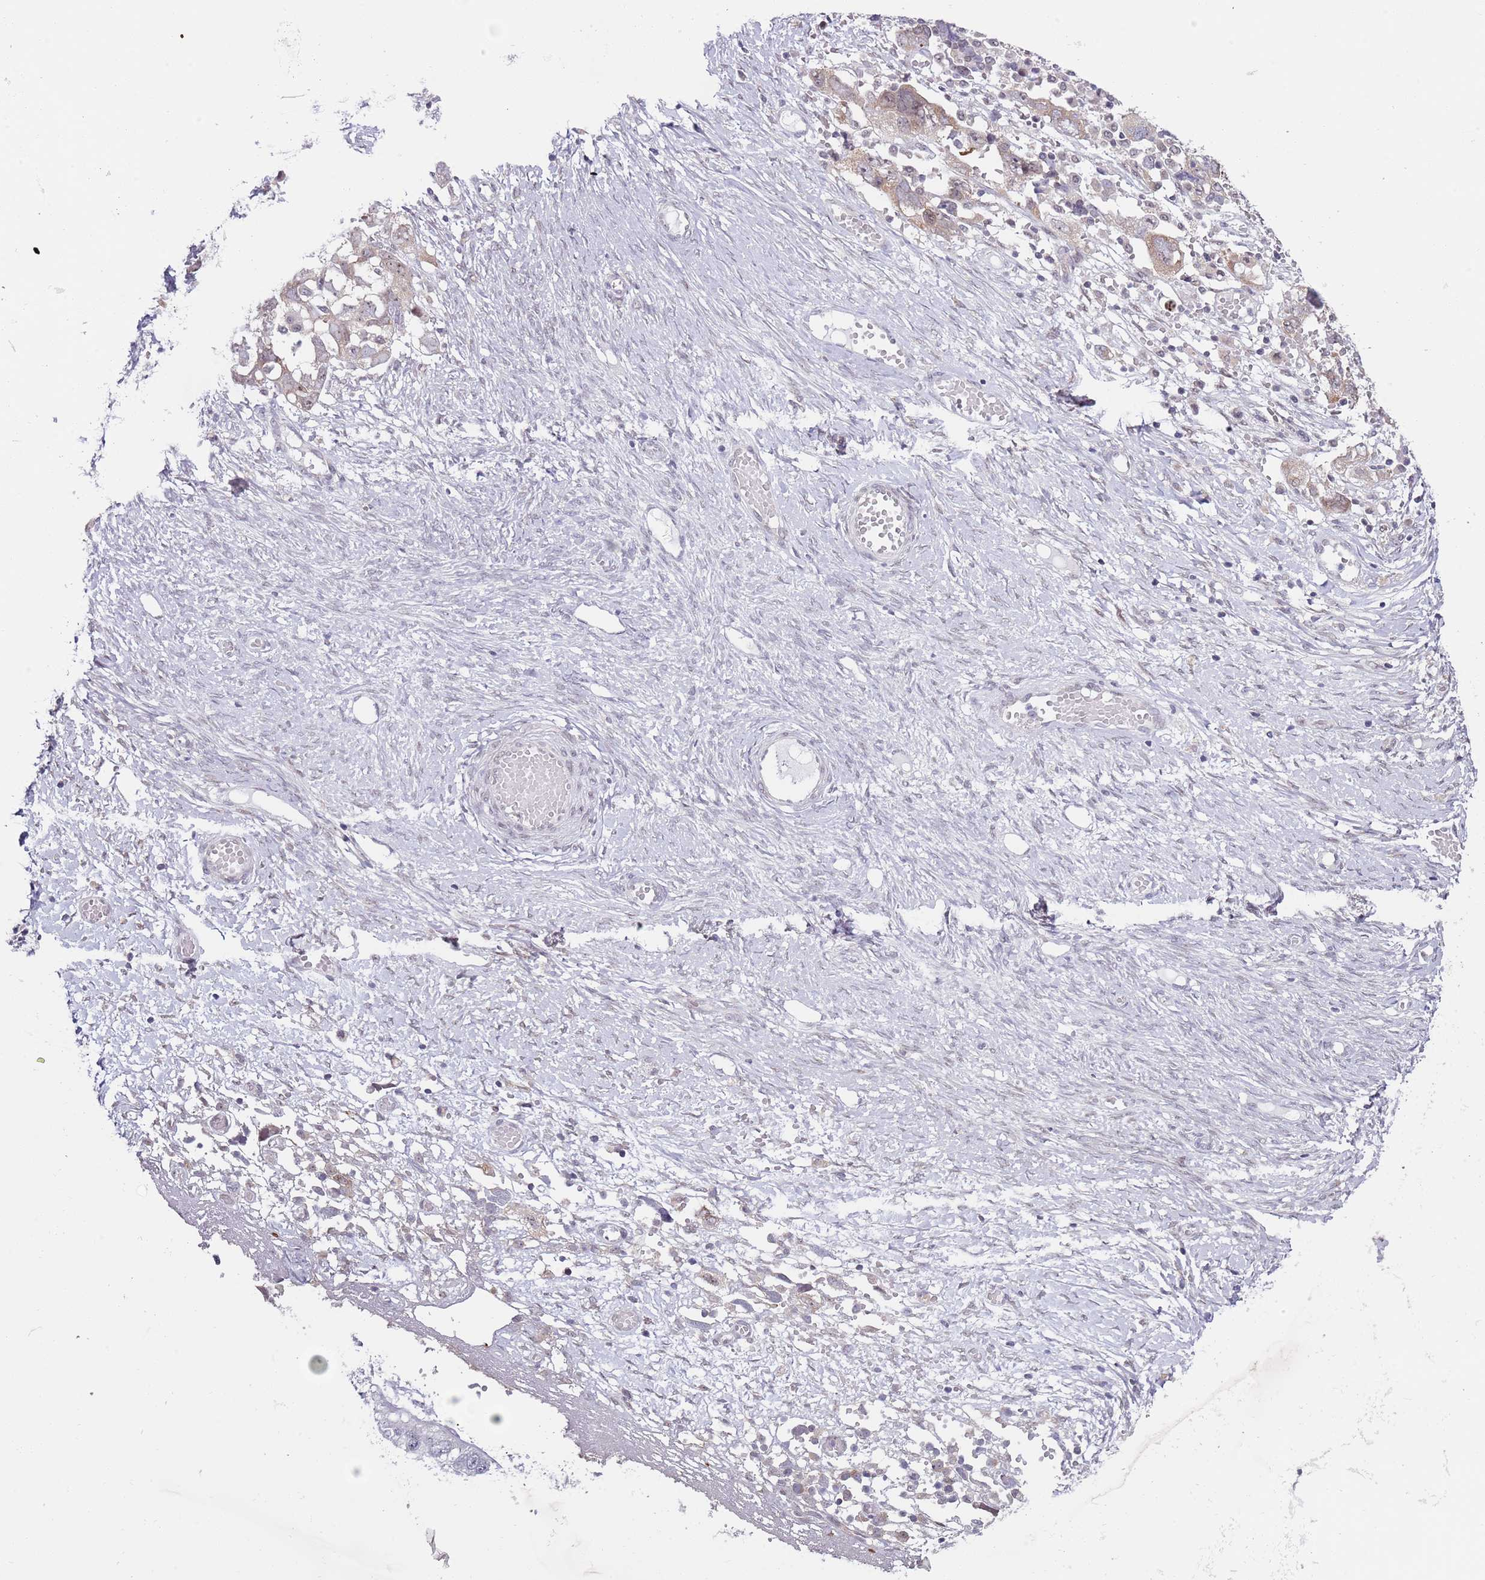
{"staining": {"intensity": "moderate", "quantity": "25%-75%", "location": "cytoplasmic/membranous,nuclear"}, "tissue": "ovarian cancer", "cell_type": "Tumor cells", "image_type": "cancer", "snomed": [{"axis": "morphology", "description": "Carcinoma, NOS"}, {"axis": "morphology", "description": "Cystadenocarcinoma, serous, NOS"}, {"axis": "topography", "description": "Ovary"}], "caption": "Tumor cells exhibit medium levels of moderate cytoplasmic/membranous and nuclear staining in about 25%-75% of cells in human ovarian serous cystadenocarcinoma. (DAB IHC with brightfield microscopy, high magnification).", "gene": "SLC25A32", "patient": {"sex": "female", "age": 69}}